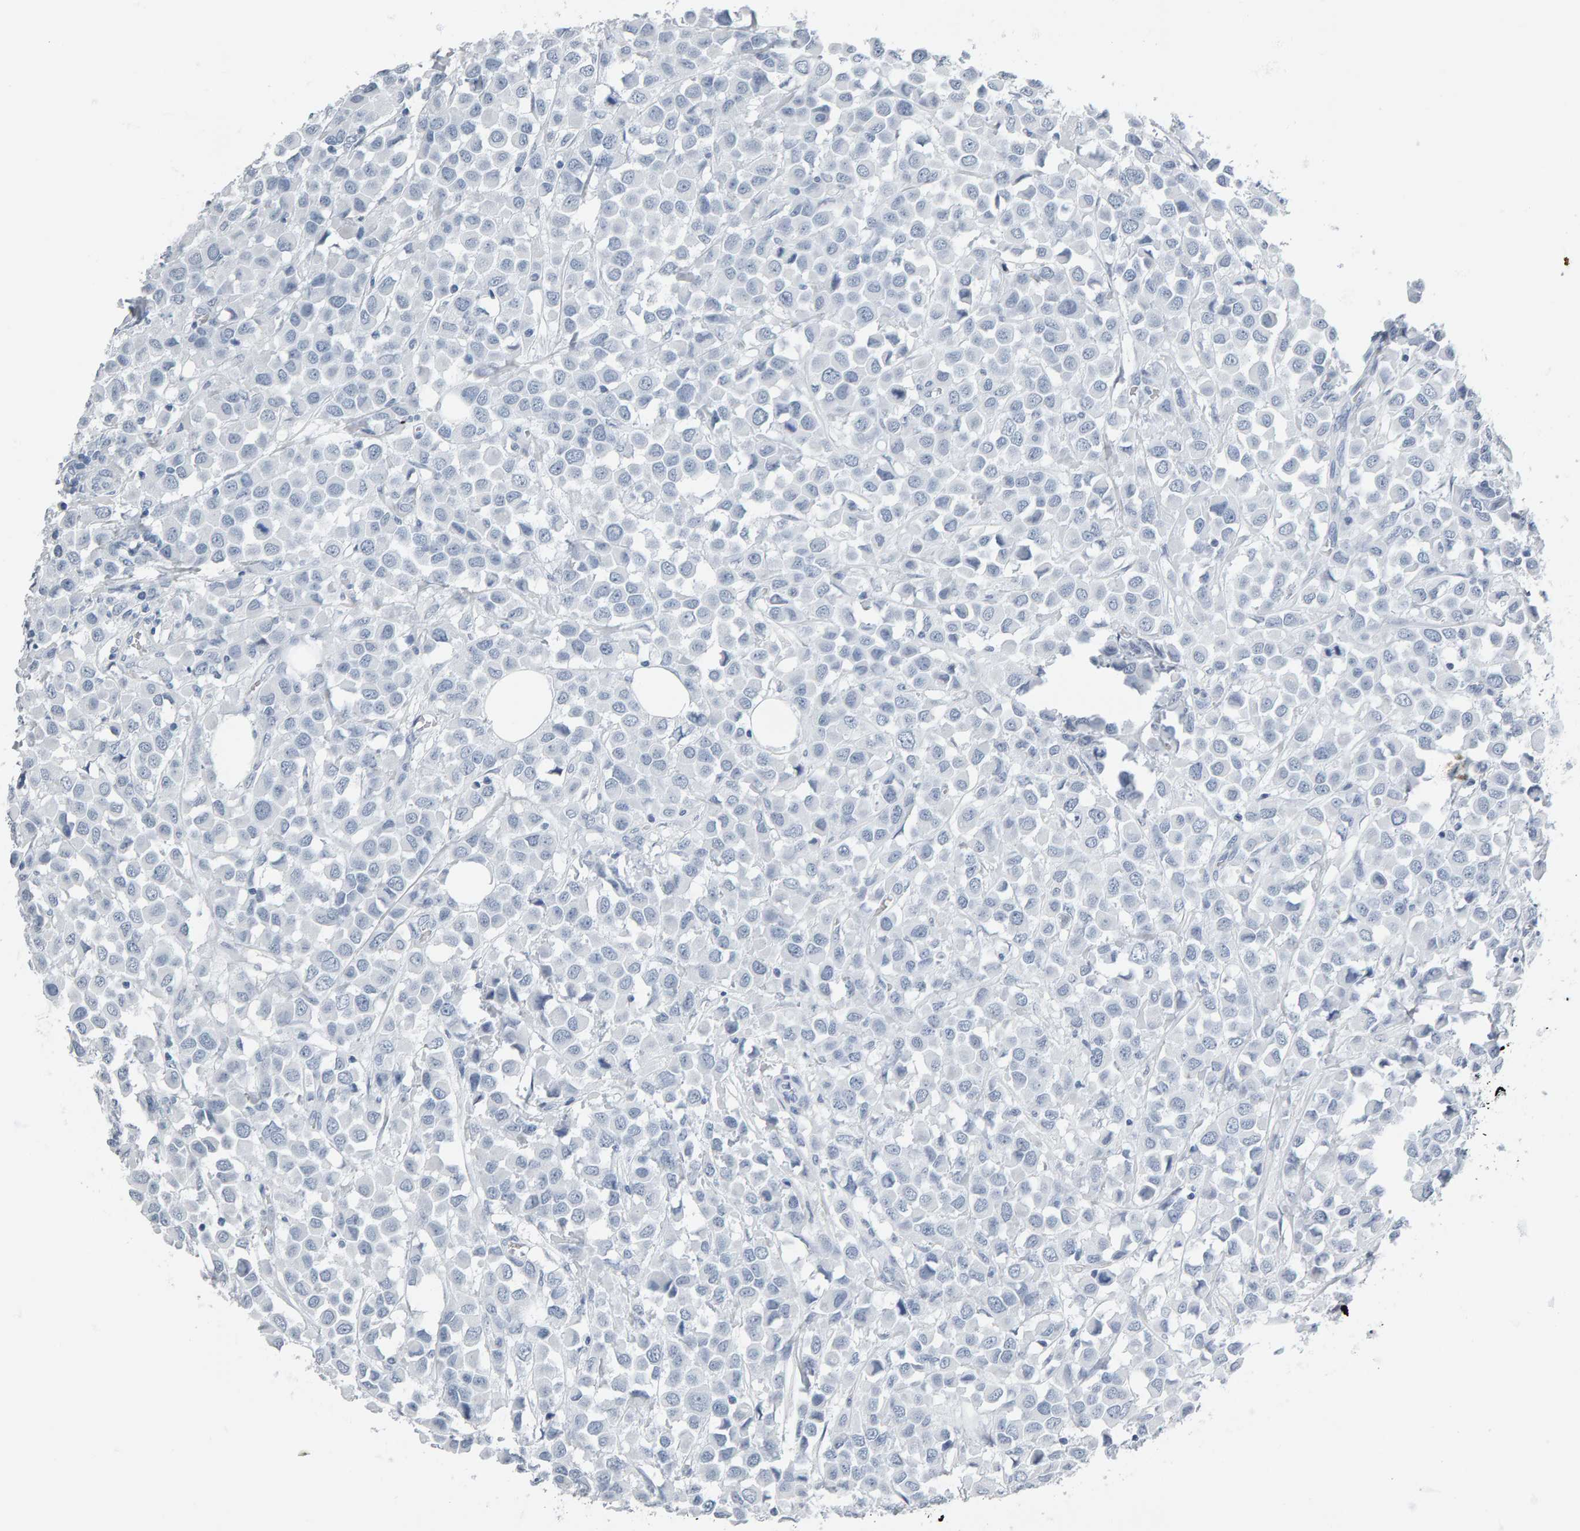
{"staining": {"intensity": "negative", "quantity": "none", "location": "none"}, "tissue": "breast cancer", "cell_type": "Tumor cells", "image_type": "cancer", "snomed": [{"axis": "morphology", "description": "Duct carcinoma"}, {"axis": "topography", "description": "Breast"}], "caption": "Immunohistochemistry image of neoplastic tissue: breast cancer stained with DAB (3,3'-diaminobenzidine) displays no significant protein expression in tumor cells.", "gene": "SPACA3", "patient": {"sex": "female", "age": 61}}